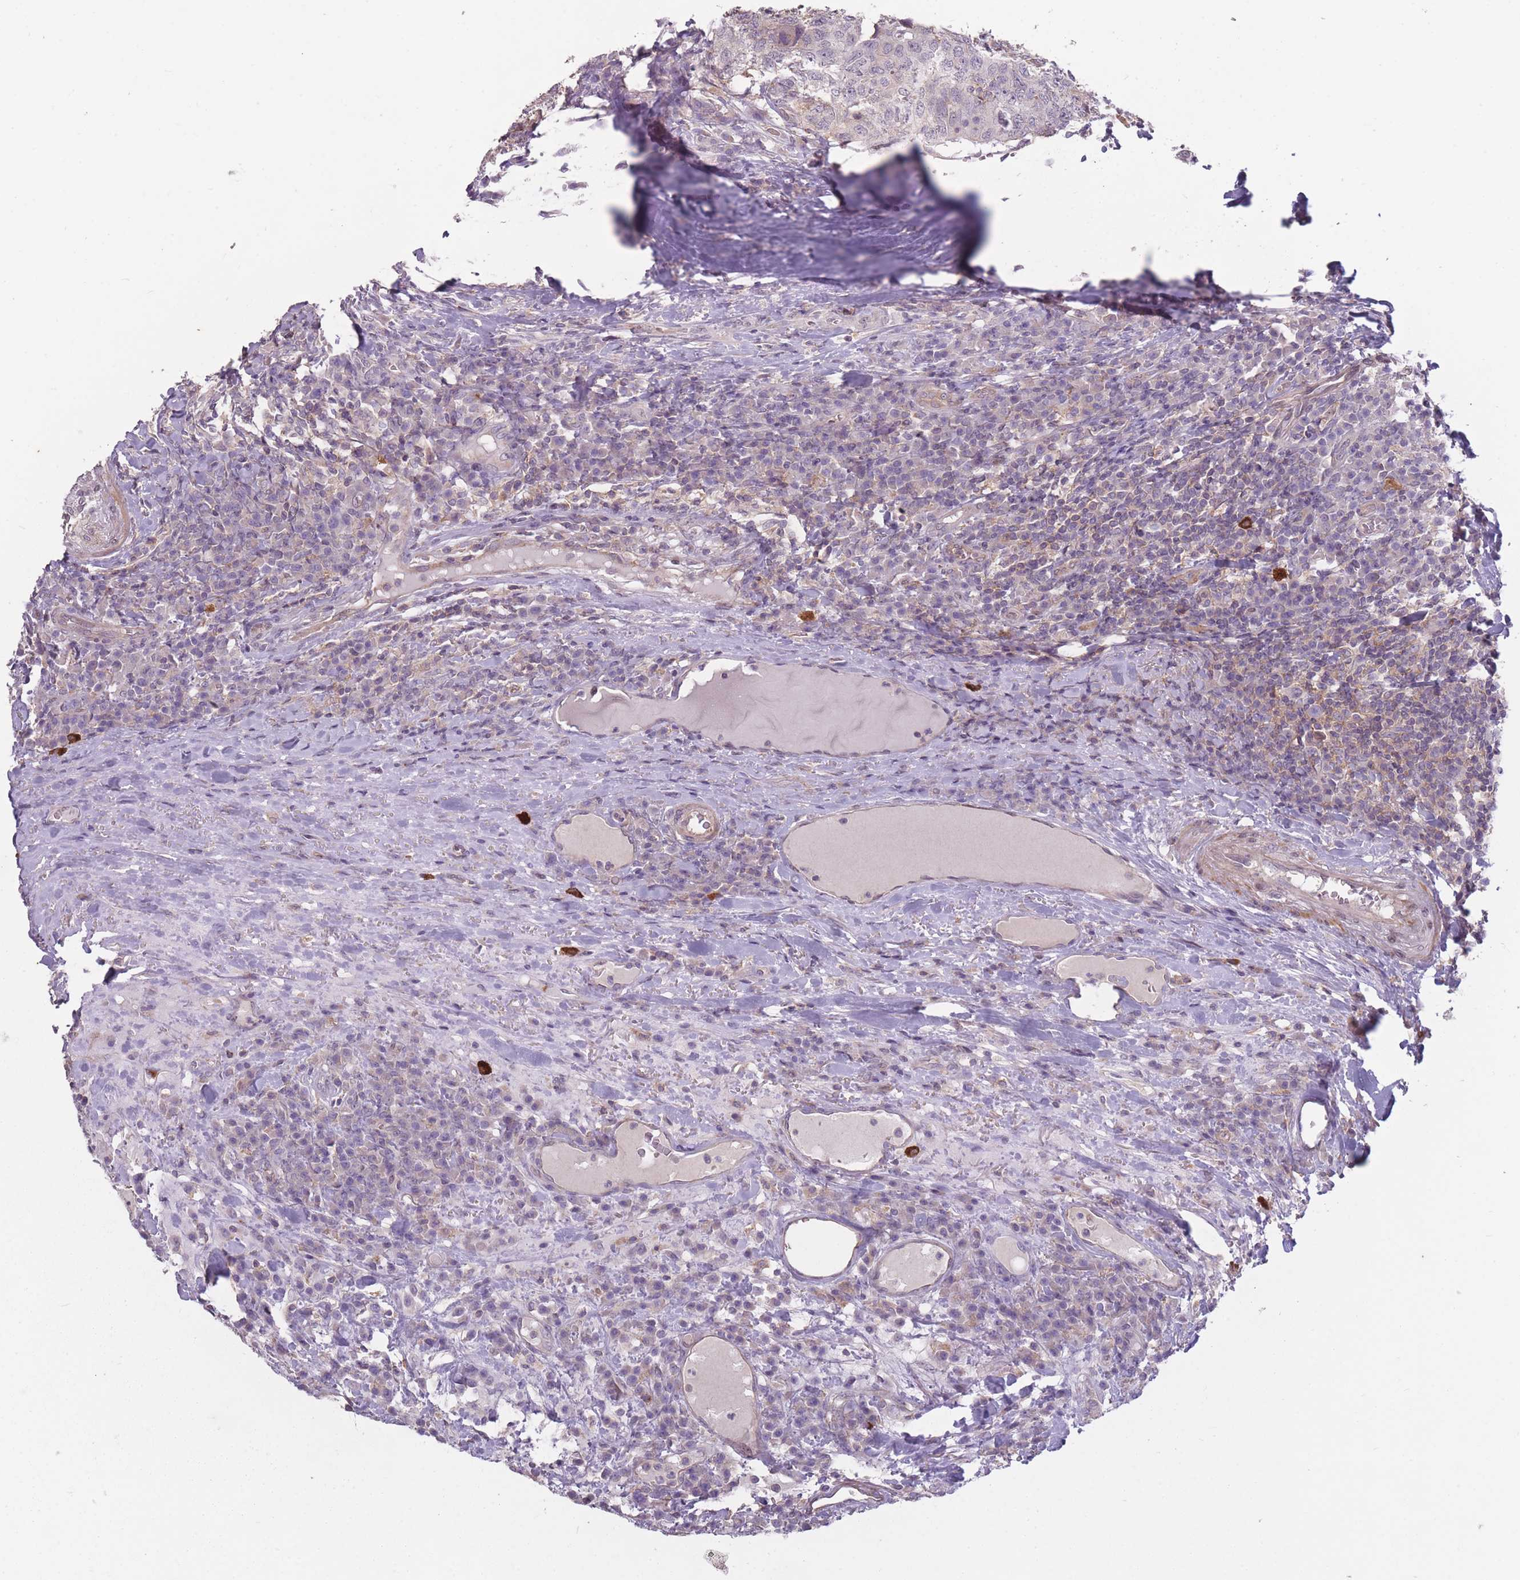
{"staining": {"intensity": "strong", "quantity": "<25%", "location": "cytoplasmic/membranous"}, "tissue": "head and neck cancer", "cell_type": "Tumor cells", "image_type": "cancer", "snomed": [{"axis": "morphology", "description": "Squamous cell carcinoma, NOS"}, {"axis": "topography", "description": "Head-Neck"}], "caption": "Protein analysis of head and neck cancer tissue shows strong cytoplasmic/membranous staining in approximately <25% of tumor cells.", "gene": "TET3", "patient": {"sex": "male", "age": 66}}